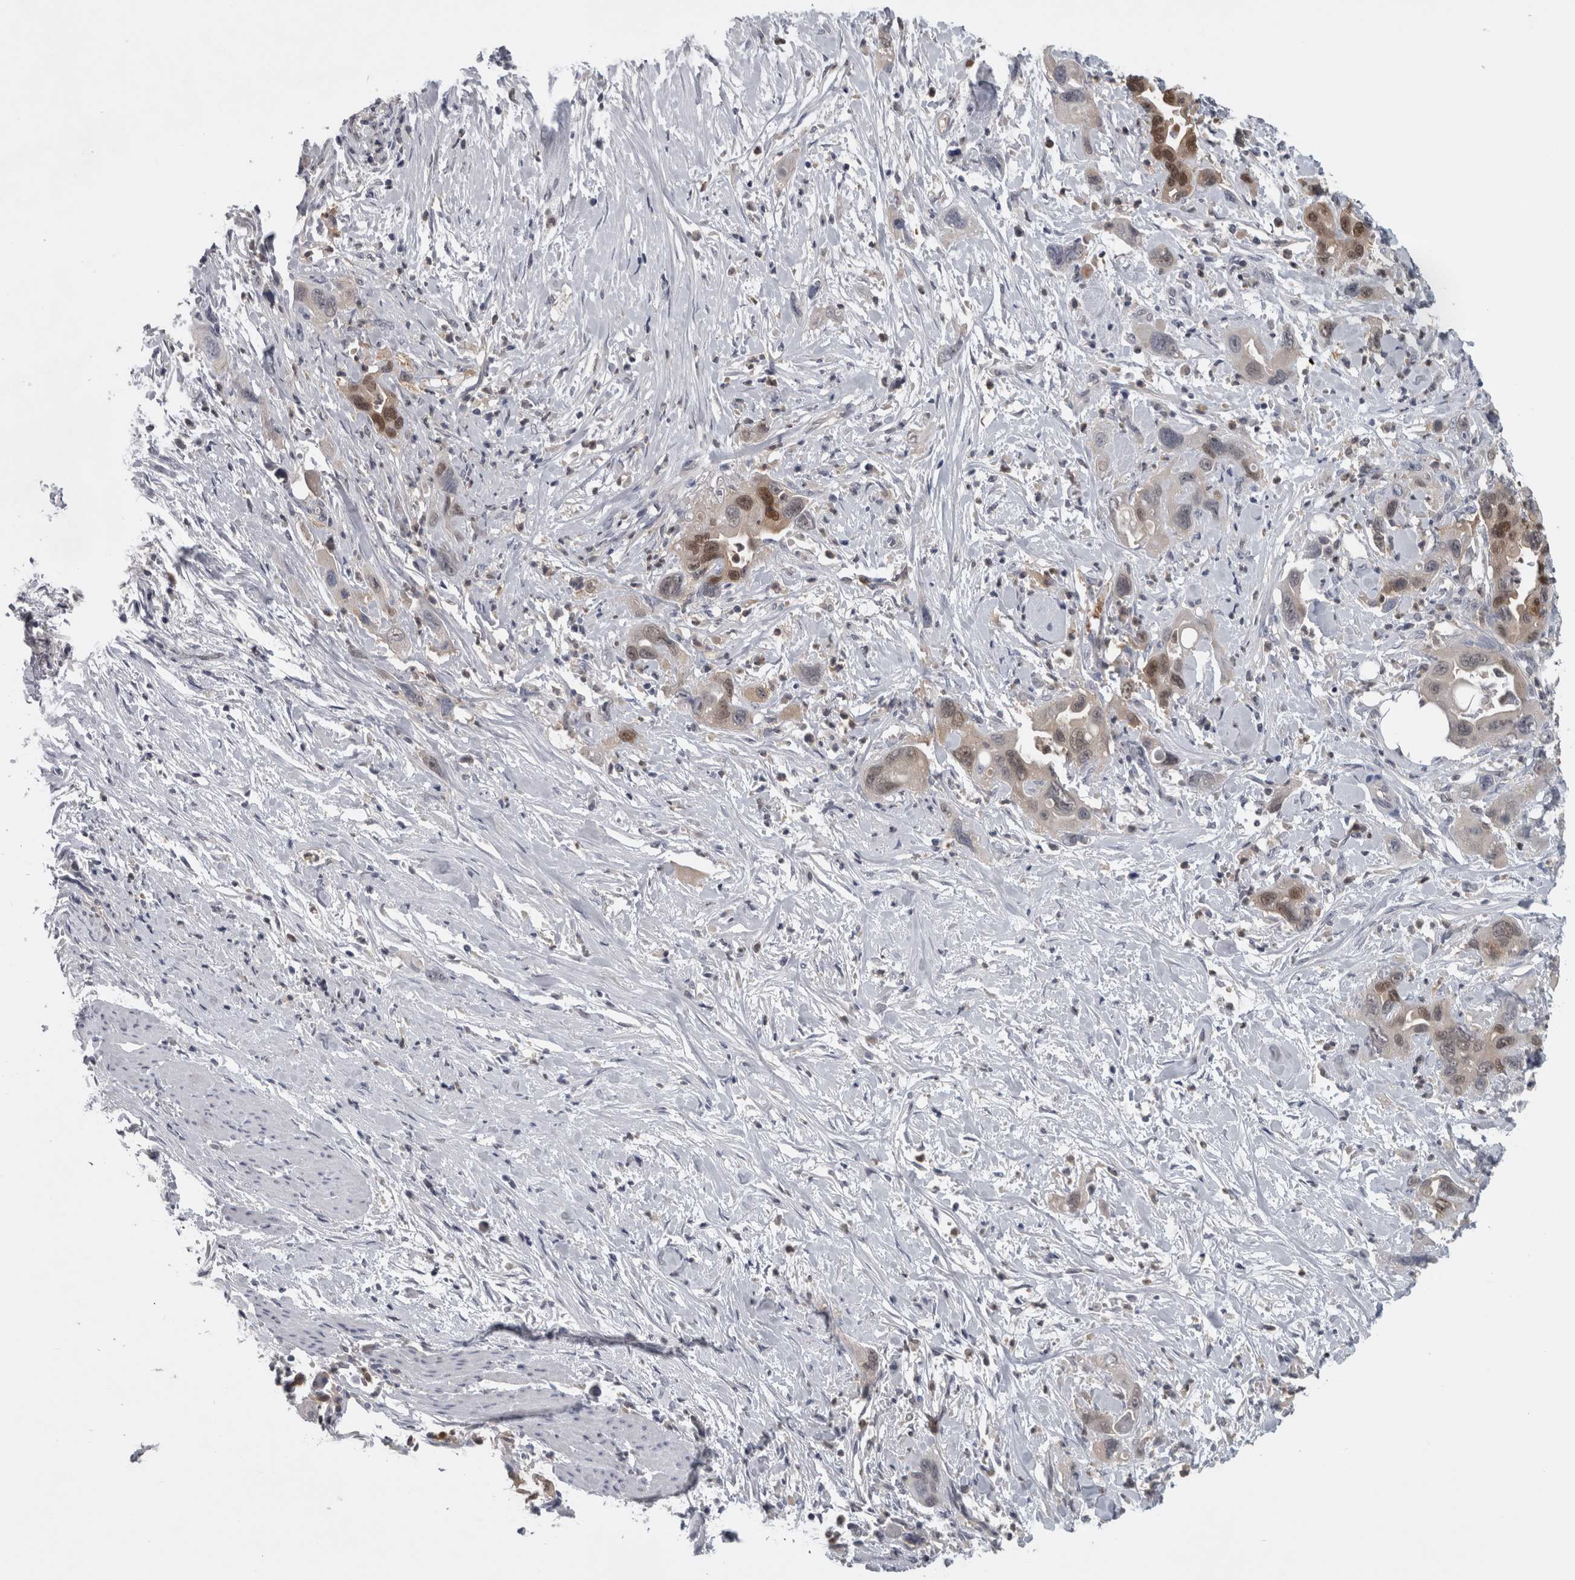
{"staining": {"intensity": "strong", "quantity": "<25%", "location": "nuclear"}, "tissue": "pancreatic cancer", "cell_type": "Tumor cells", "image_type": "cancer", "snomed": [{"axis": "morphology", "description": "Adenocarcinoma, NOS"}, {"axis": "topography", "description": "Pancreas"}], "caption": "Brown immunohistochemical staining in pancreatic cancer displays strong nuclear staining in approximately <25% of tumor cells.", "gene": "NAPRT", "patient": {"sex": "female", "age": 70}}